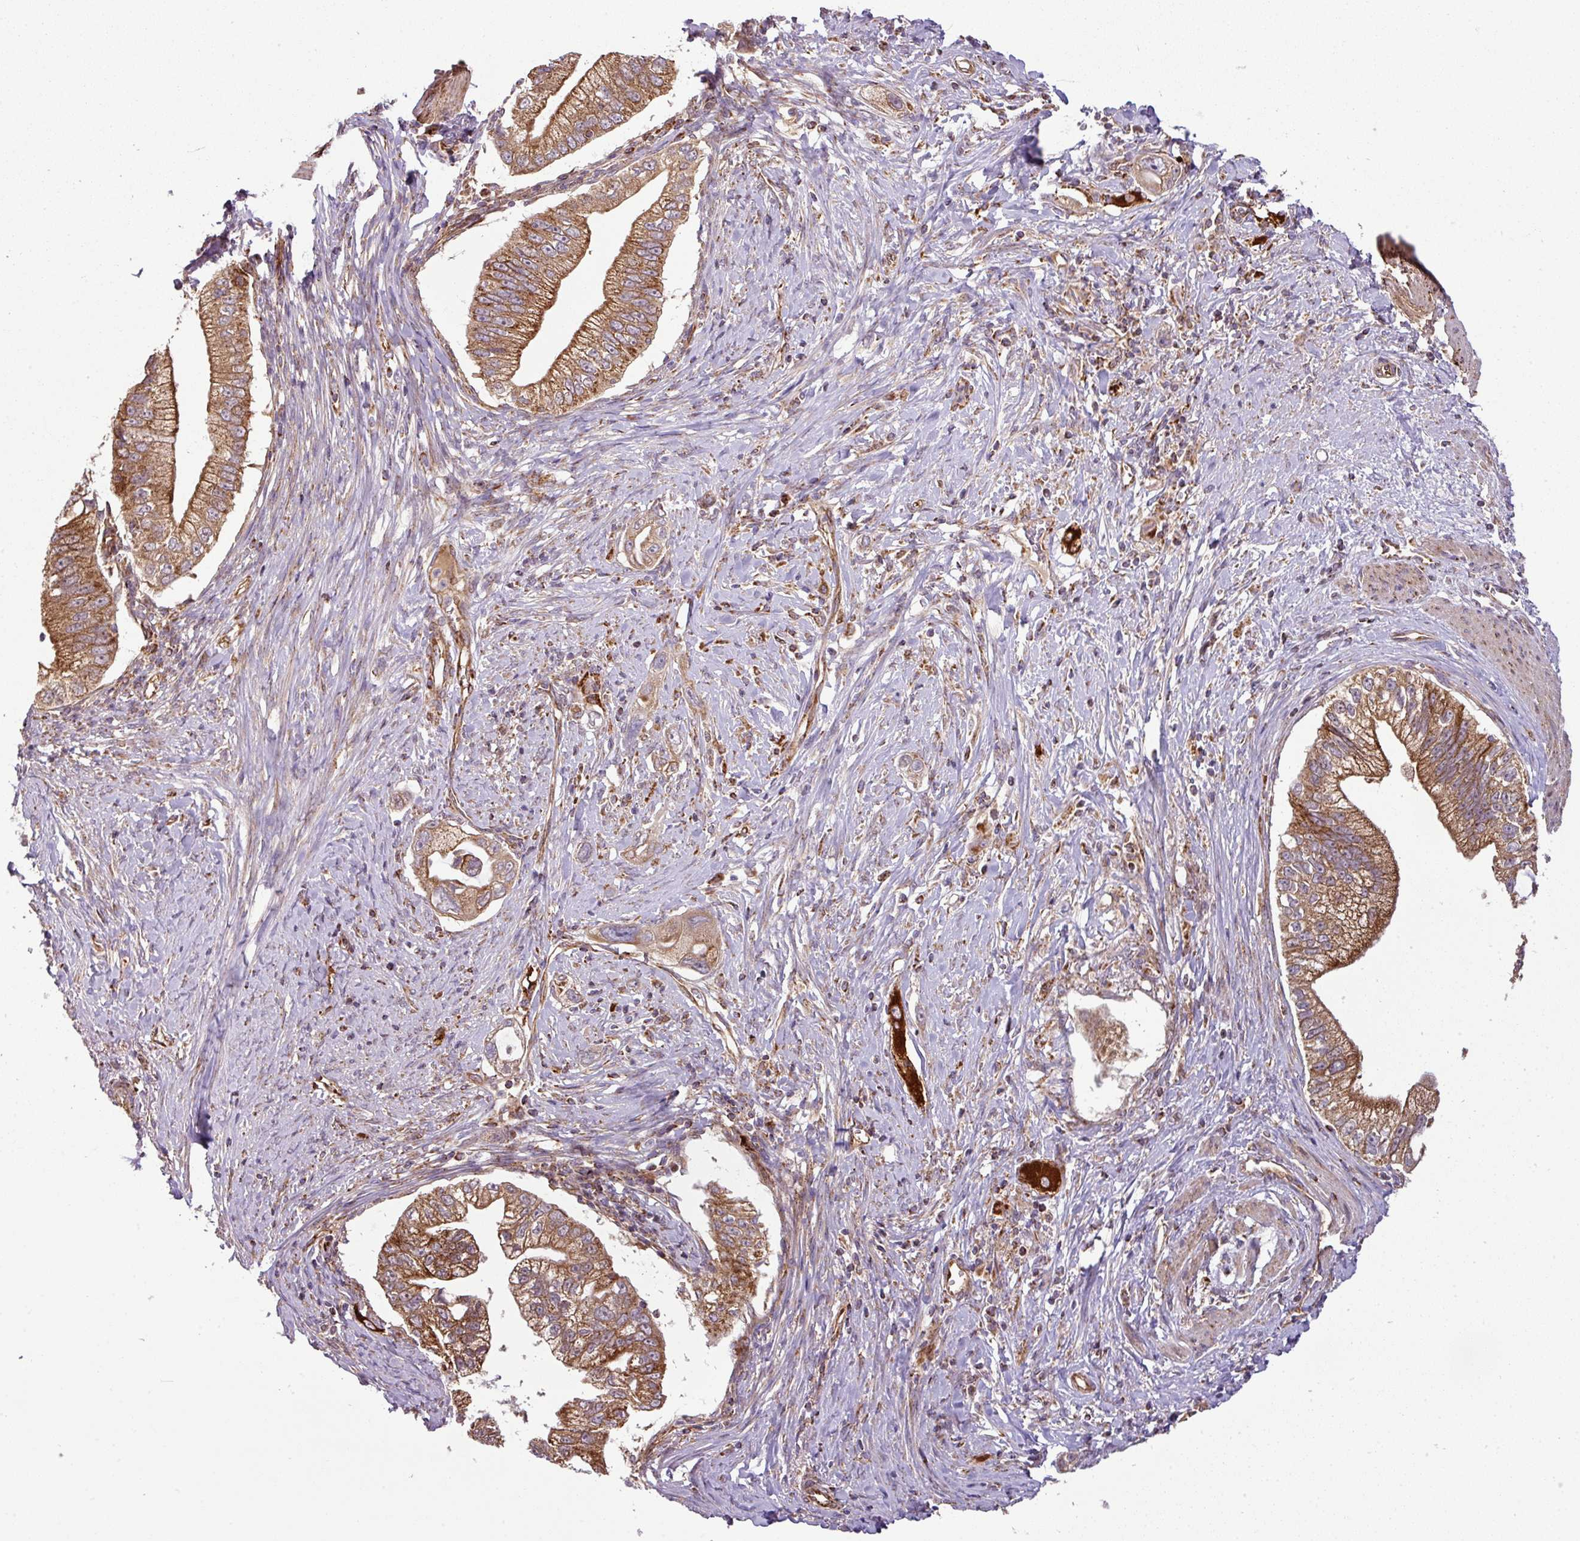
{"staining": {"intensity": "moderate", "quantity": ">75%", "location": "cytoplasmic/membranous"}, "tissue": "pancreatic cancer", "cell_type": "Tumor cells", "image_type": "cancer", "snomed": [{"axis": "morphology", "description": "Adenocarcinoma, NOS"}, {"axis": "topography", "description": "Pancreas"}], "caption": "Immunohistochemical staining of human pancreatic adenocarcinoma demonstrates medium levels of moderate cytoplasmic/membranous protein expression in about >75% of tumor cells. The staining was performed using DAB, with brown indicating positive protein expression. Nuclei are stained blue with hematoxylin.", "gene": "PRELID3B", "patient": {"sex": "male", "age": 70}}